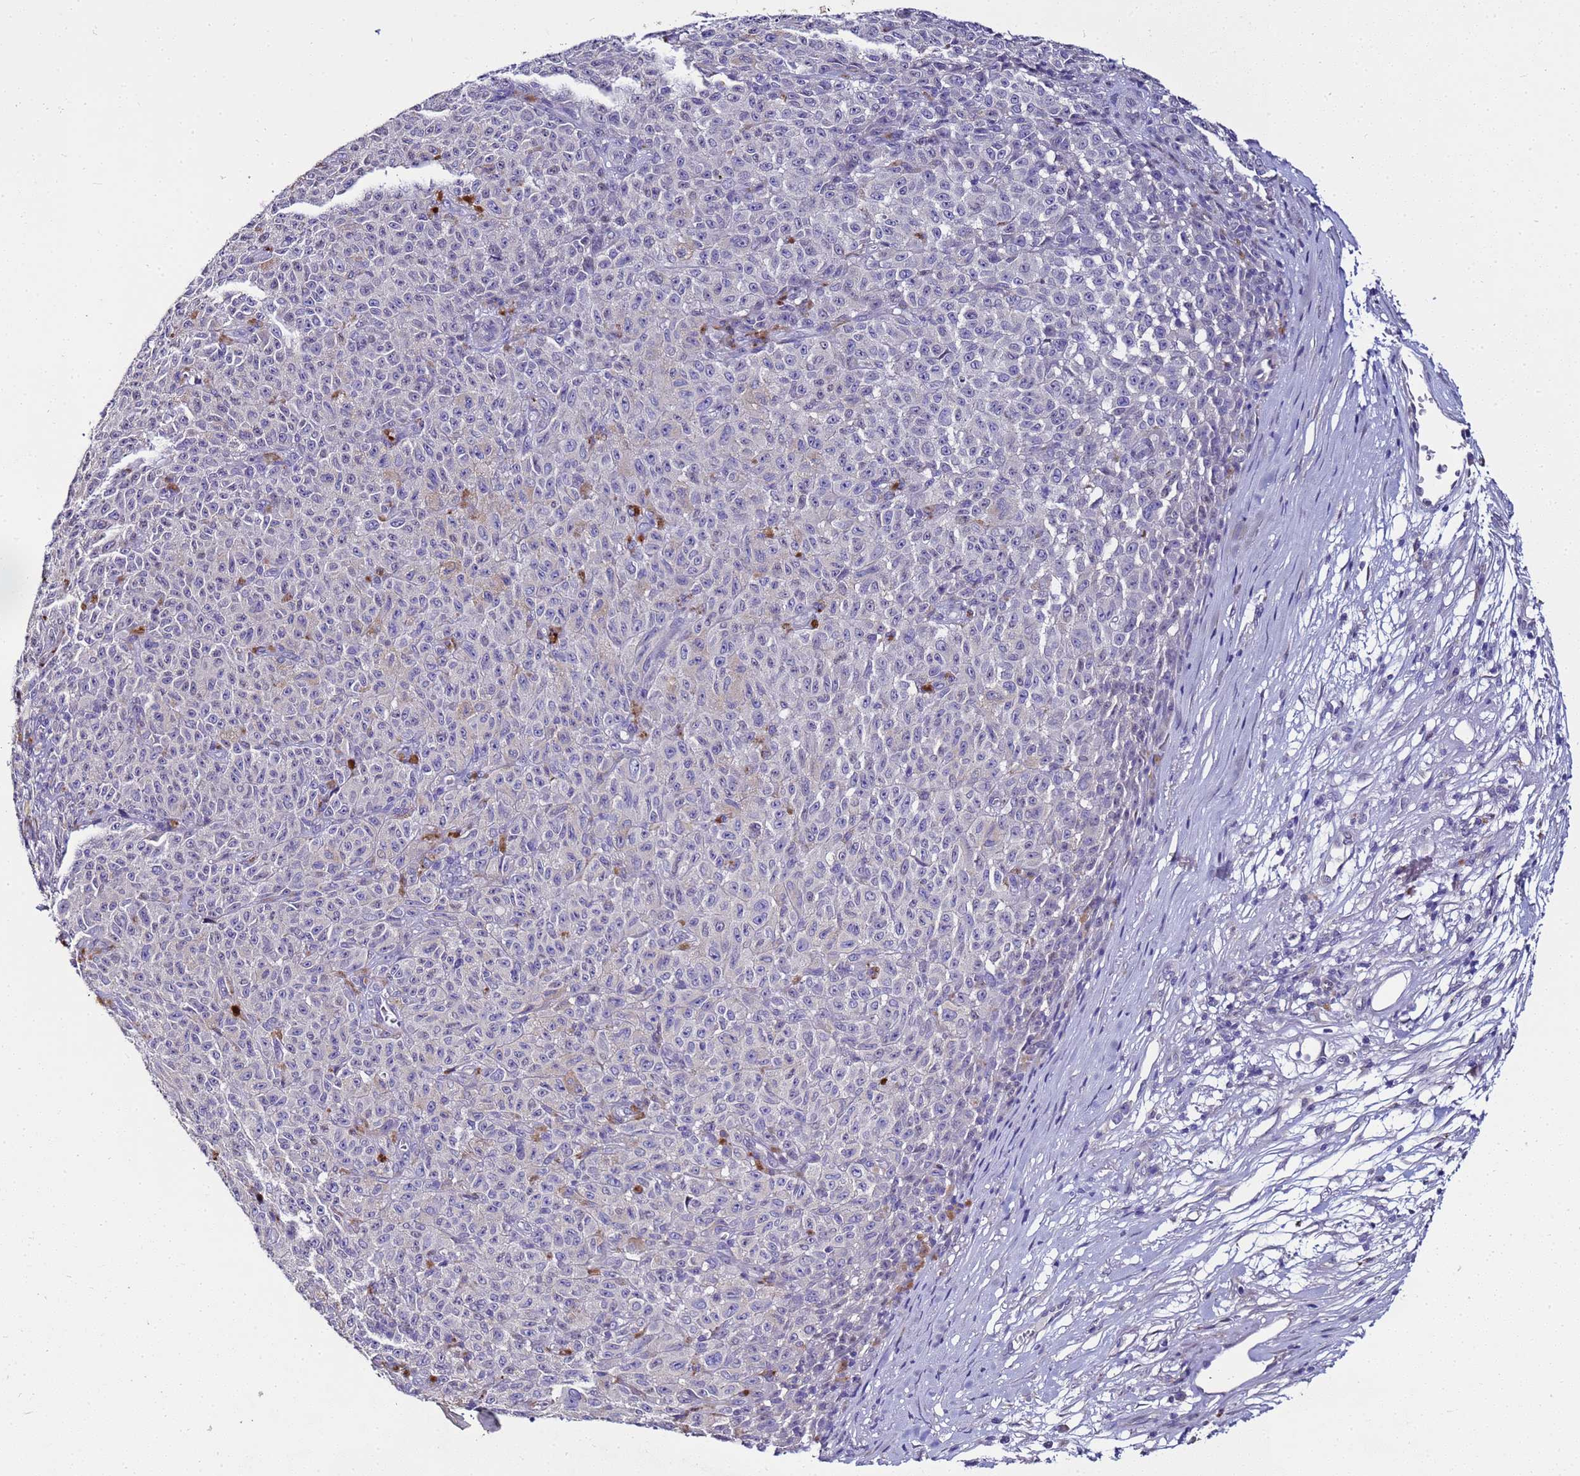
{"staining": {"intensity": "negative", "quantity": "none", "location": "none"}, "tissue": "melanoma", "cell_type": "Tumor cells", "image_type": "cancer", "snomed": [{"axis": "morphology", "description": "Malignant melanoma, NOS"}, {"axis": "topography", "description": "Skin"}], "caption": "Melanoma was stained to show a protein in brown. There is no significant staining in tumor cells. (DAB (3,3'-diaminobenzidine) immunohistochemistry with hematoxylin counter stain).", "gene": "FAM166B", "patient": {"sex": "female", "age": 82}}